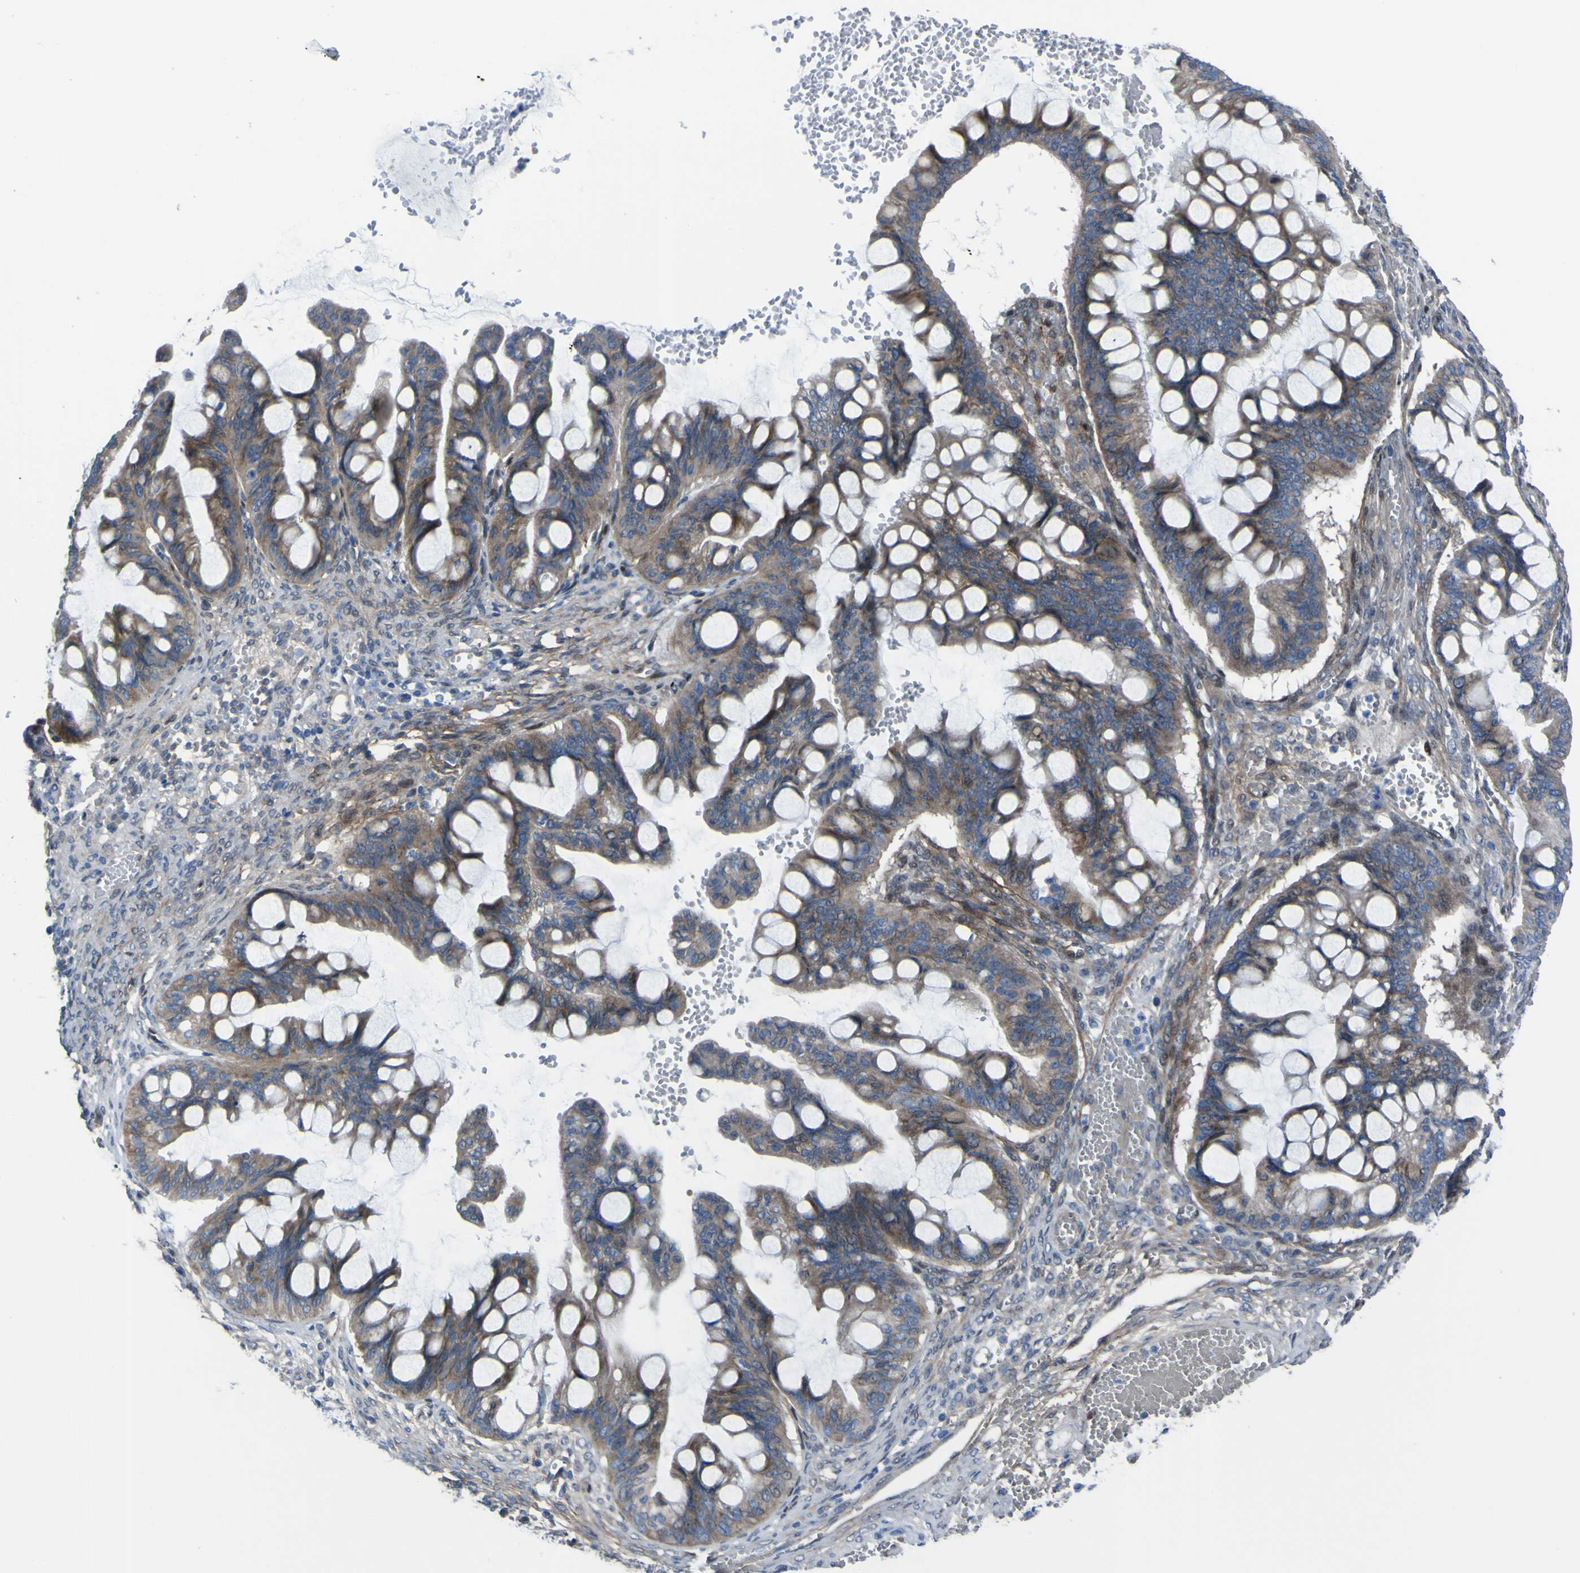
{"staining": {"intensity": "moderate", "quantity": "25%-75%", "location": "cytoplasmic/membranous"}, "tissue": "ovarian cancer", "cell_type": "Tumor cells", "image_type": "cancer", "snomed": [{"axis": "morphology", "description": "Cystadenocarcinoma, mucinous, NOS"}, {"axis": "topography", "description": "Ovary"}], "caption": "Human ovarian cancer (mucinous cystadenocarcinoma) stained with a protein marker demonstrates moderate staining in tumor cells.", "gene": "LRRN1", "patient": {"sex": "female", "age": 73}}